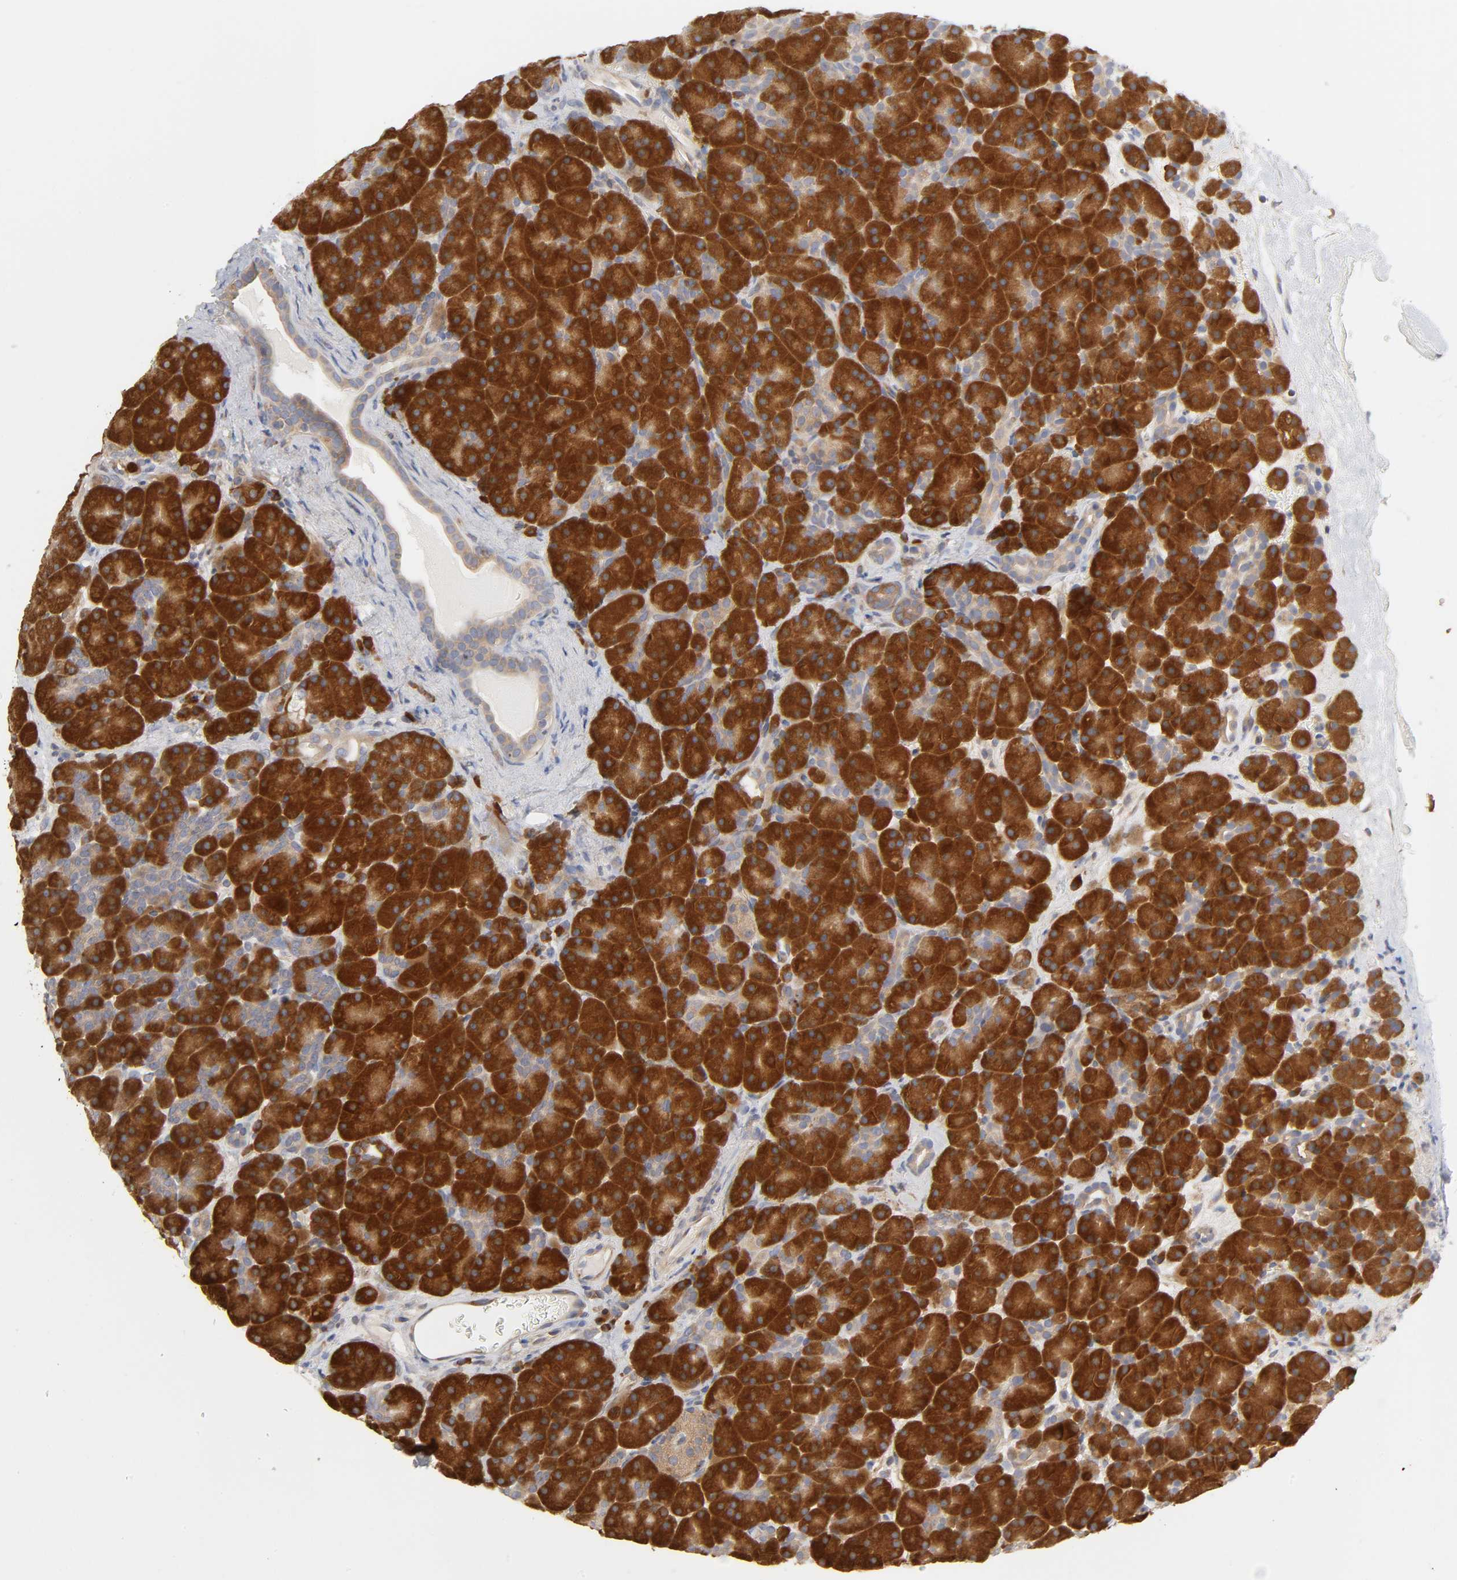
{"staining": {"intensity": "strong", "quantity": ">75%", "location": "cytoplasmic/membranous"}, "tissue": "pancreas", "cell_type": "Exocrine glandular cells", "image_type": "normal", "snomed": [{"axis": "morphology", "description": "Normal tissue, NOS"}, {"axis": "topography", "description": "Pancreas"}], "caption": "High-power microscopy captured an immunohistochemistry (IHC) histopathology image of unremarkable pancreas, revealing strong cytoplasmic/membranous positivity in approximately >75% of exocrine glandular cells.", "gene": "IQCJ", "patient": {"sex": "male", "age": 66}}